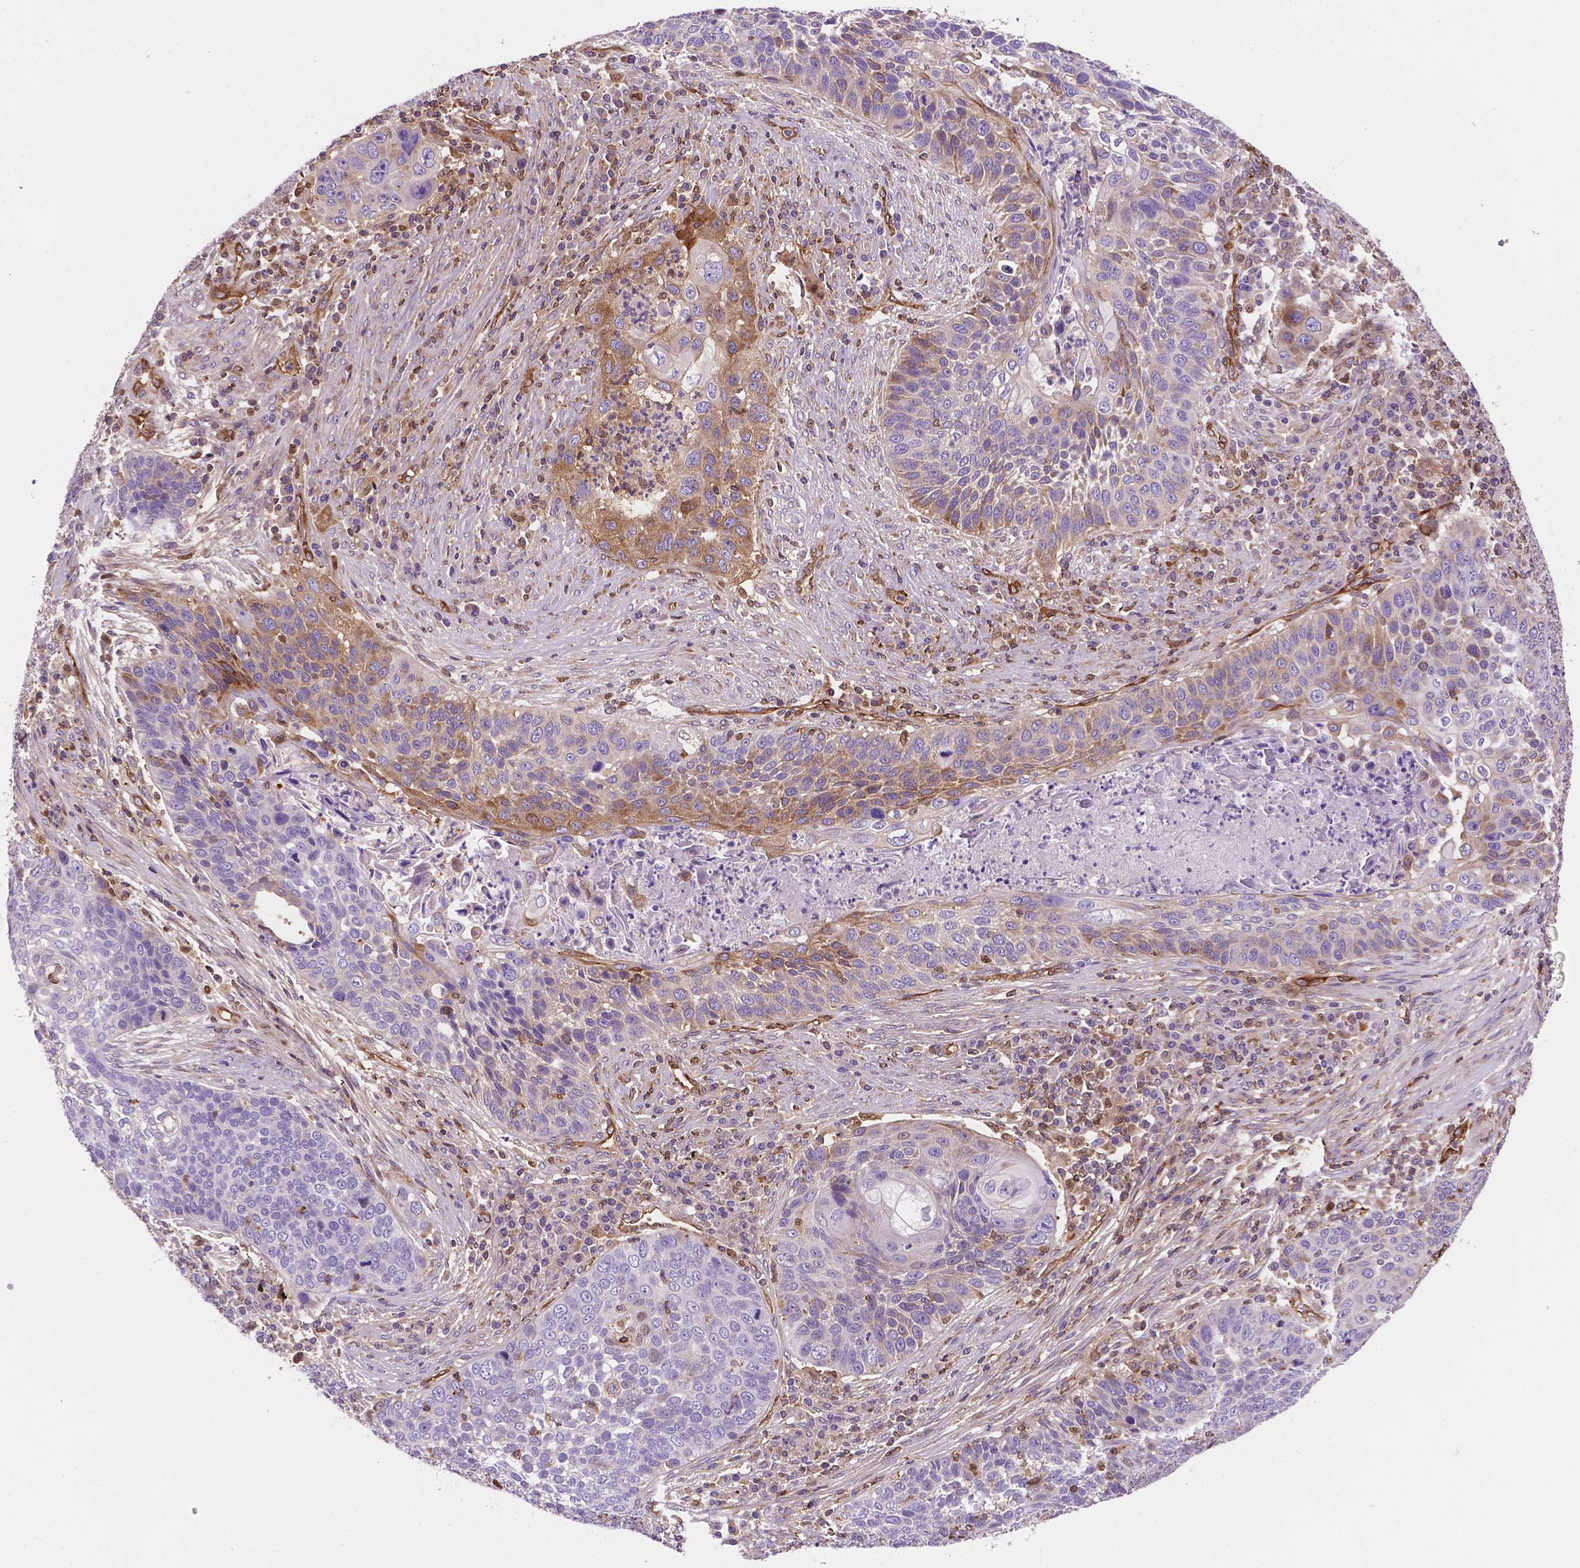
{"staining": {"intensity": "moderate", "quantity": "<25%", "location": "cytoplasmic/membranous"}, "tissue": "lung cancer", "cell_type": "Tumor cells", "image_type": "cancer", "snomed": [{"axis": "morphology", "description": "Squamous cell carcinoma, NOS"}, {"axis": "morphology", "description": "Squamous cell carcinoma, metastatic, NOS"}, {"axis": "topography", "description": "Lung"}, {"axis": "topography", "description": "Pleura, NOS"}], "caption": "A high-resolution image shows immunohistochemistry staining of lung squamous cell carcinoma, which demonstrates moderate cytoplasmic/membranous expression in approximately <25% of tumor cells.", "gene": "DCN", "patient": {"sex": "male", "age": 72}}